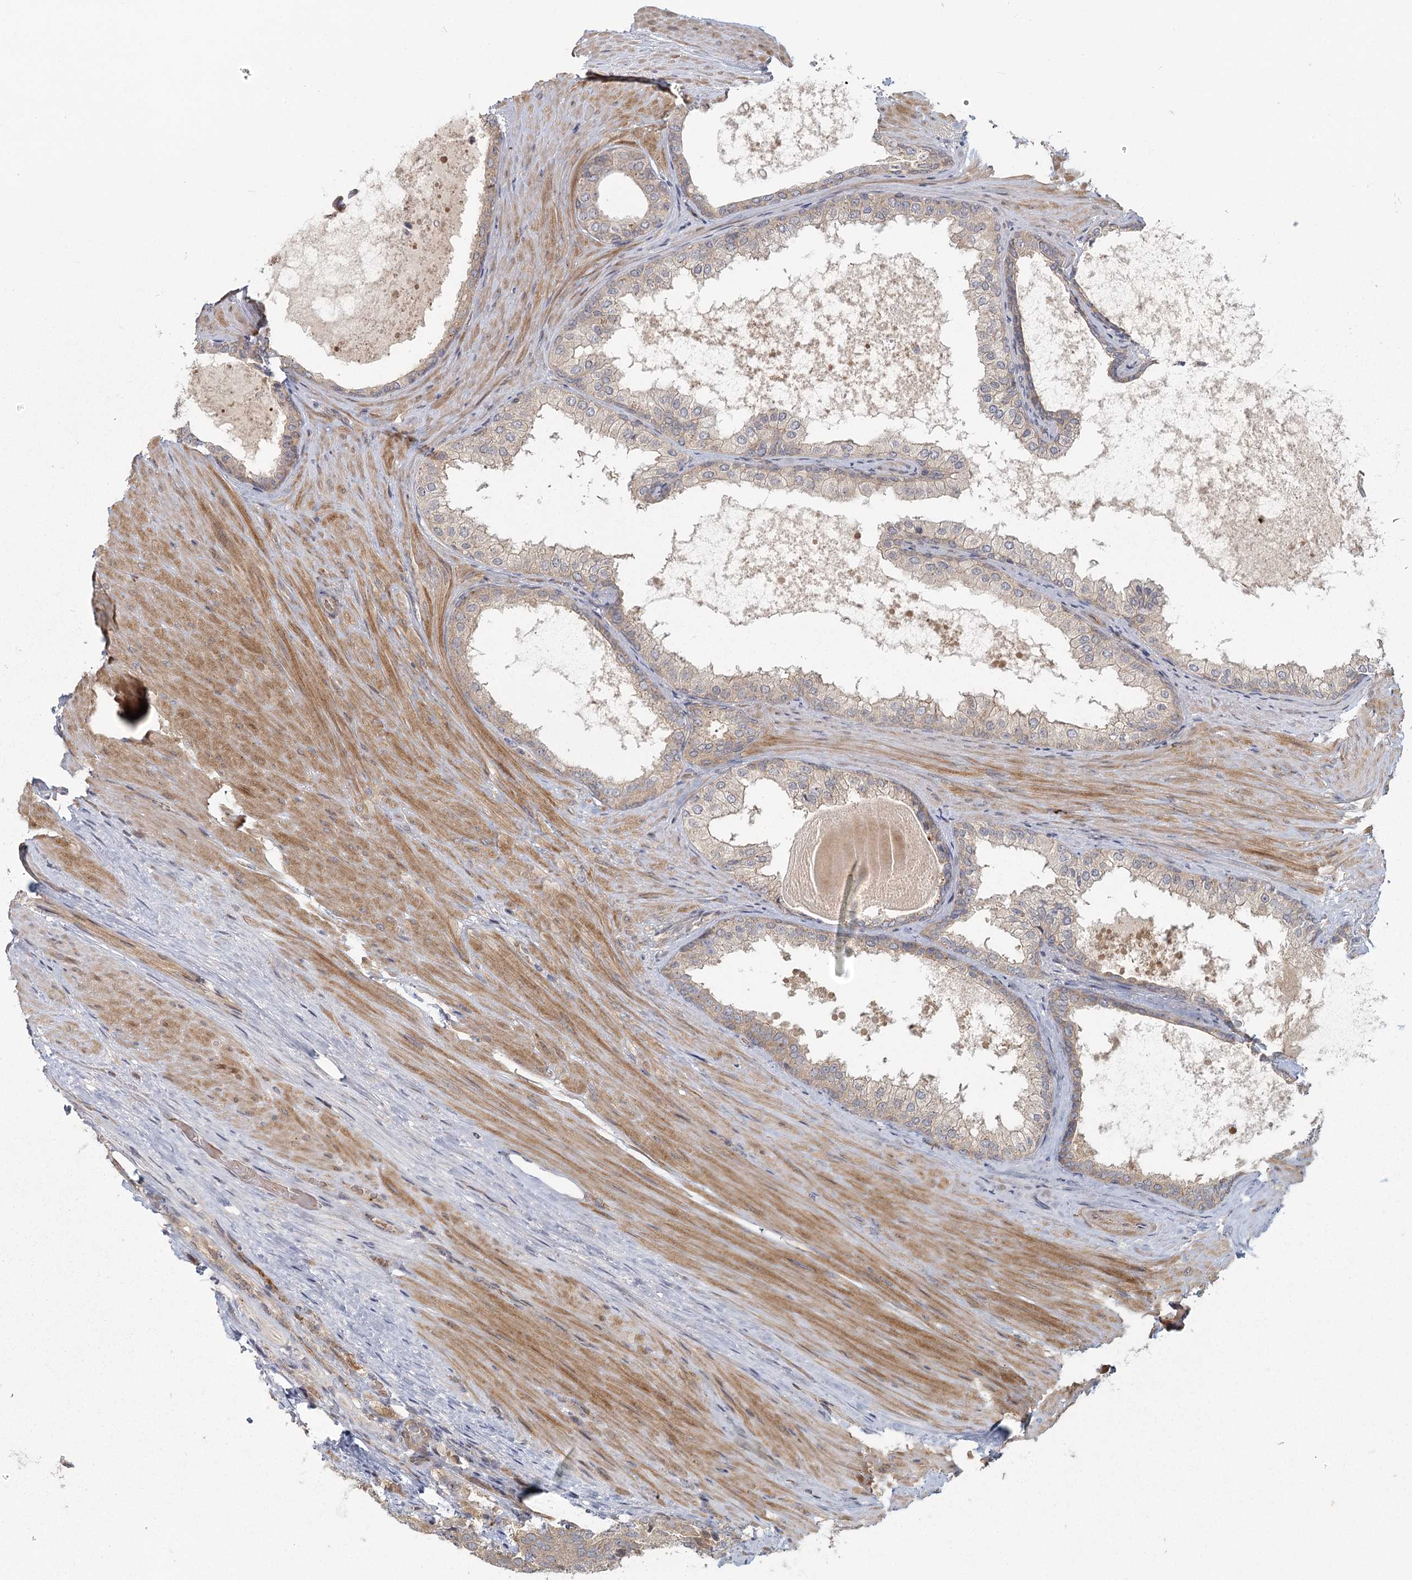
{"staining": {"intensity": "weak", "quantity": "<25%", "location": "cytoplasmic/membranous"}, "tissue": "prostate cancer", "cell_type": "Tumor cells", "image_type": "cancer", "snomed": [{"axis": "morphology", "description": "Adenocarcinoma, High grade"}, {"axis": "topography", "description": "Prostate"}], "caption": "This is an immunohistochemistry photomicrograph of prostate cancer. There is no positivity in tumor cells.", "gene": "RAPGEF6", "patient": {"sex": "male", "age": 65}}